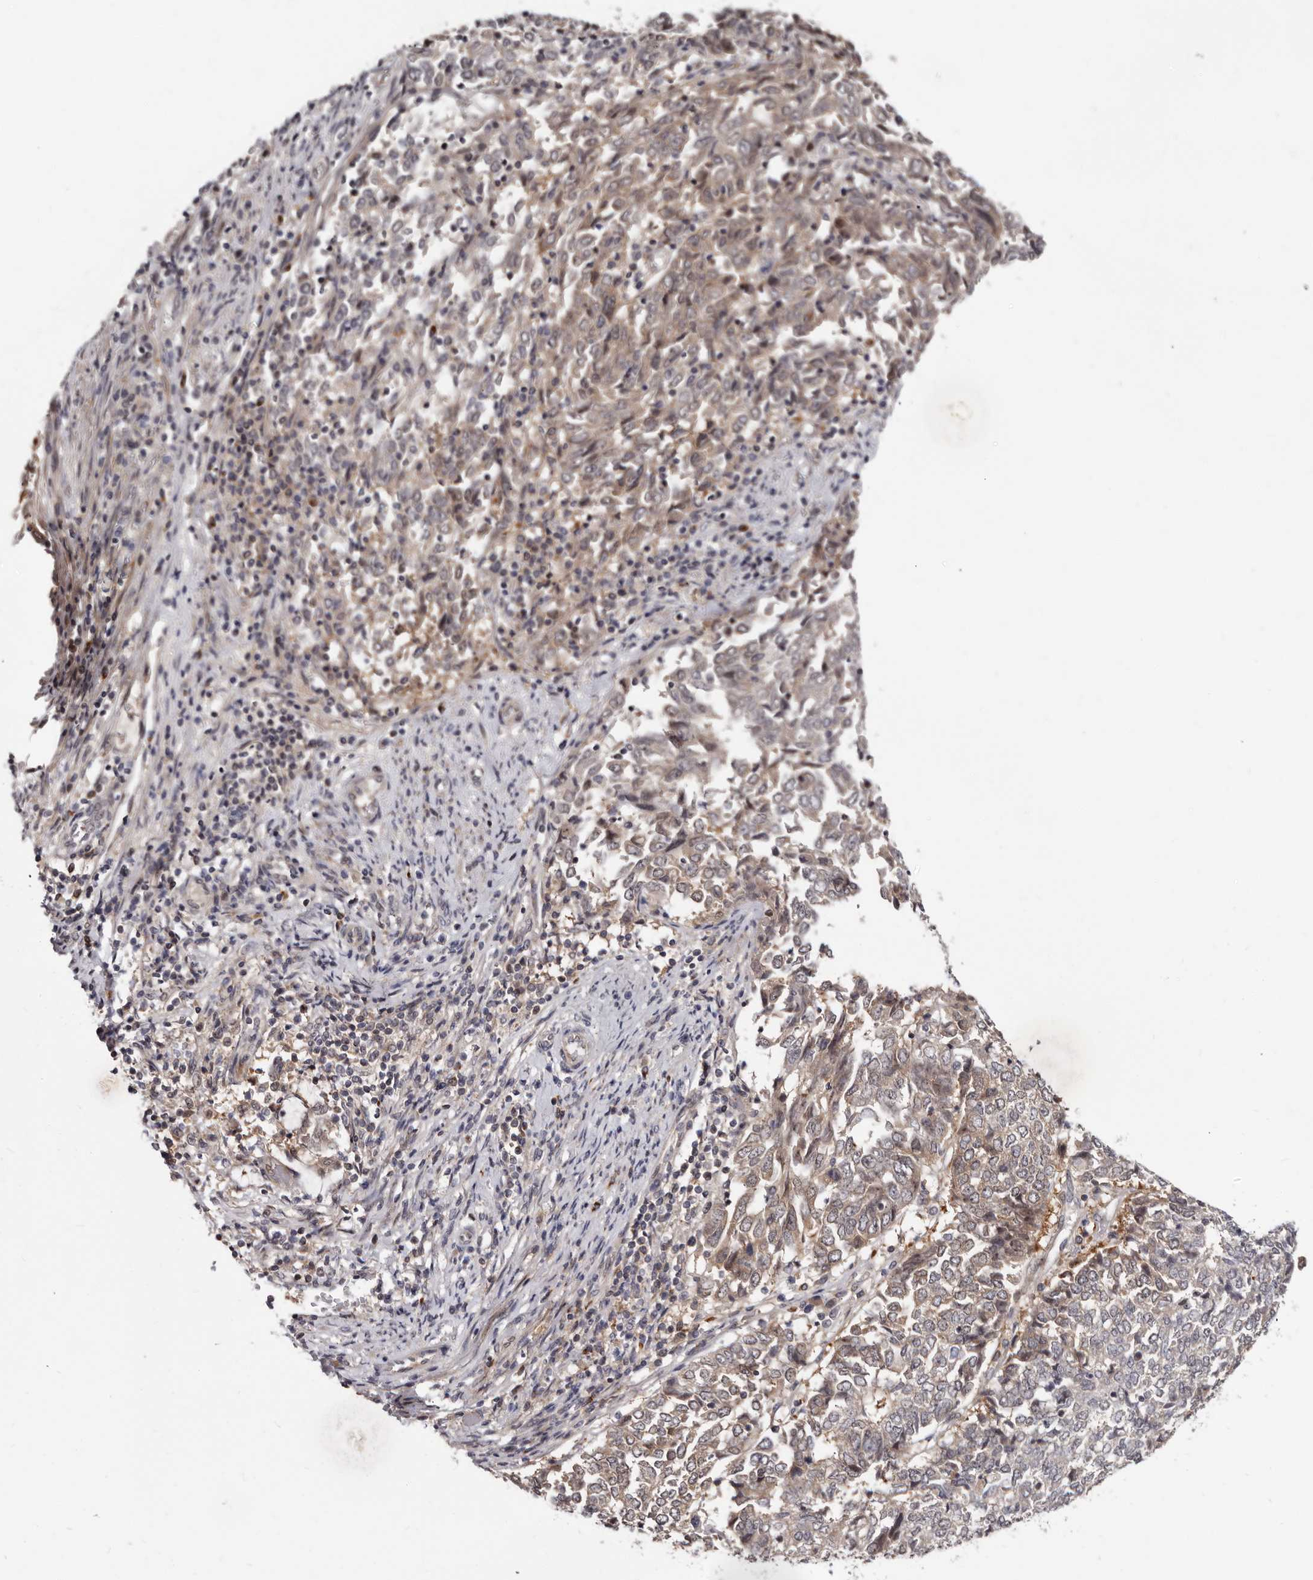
{"staining": {"intensity": "moderate", "quantity": "25%-75%", "location": "cytoplasmic/membranous"}, "tissue": "endometrial cancer", "cell_type": "Tumor cells", "image_type": "cancer", "snomed": [{"axis": "morphology", "description": "Adenocarcinoma, NOS"}, {"axis": "topography", "description": "Endometrium"}], "caption": "Immunohistochemistry (DAB (3,3'-diaminobenzidine)) staining of human adenocarcinoma (endometrial) demonstrates moderate cytoplasmic/membranous protein positivity in about 25%-75% of tumor cells.", "gene": "PHF20L1", "patient": {"sex": "female", "age": 80}}